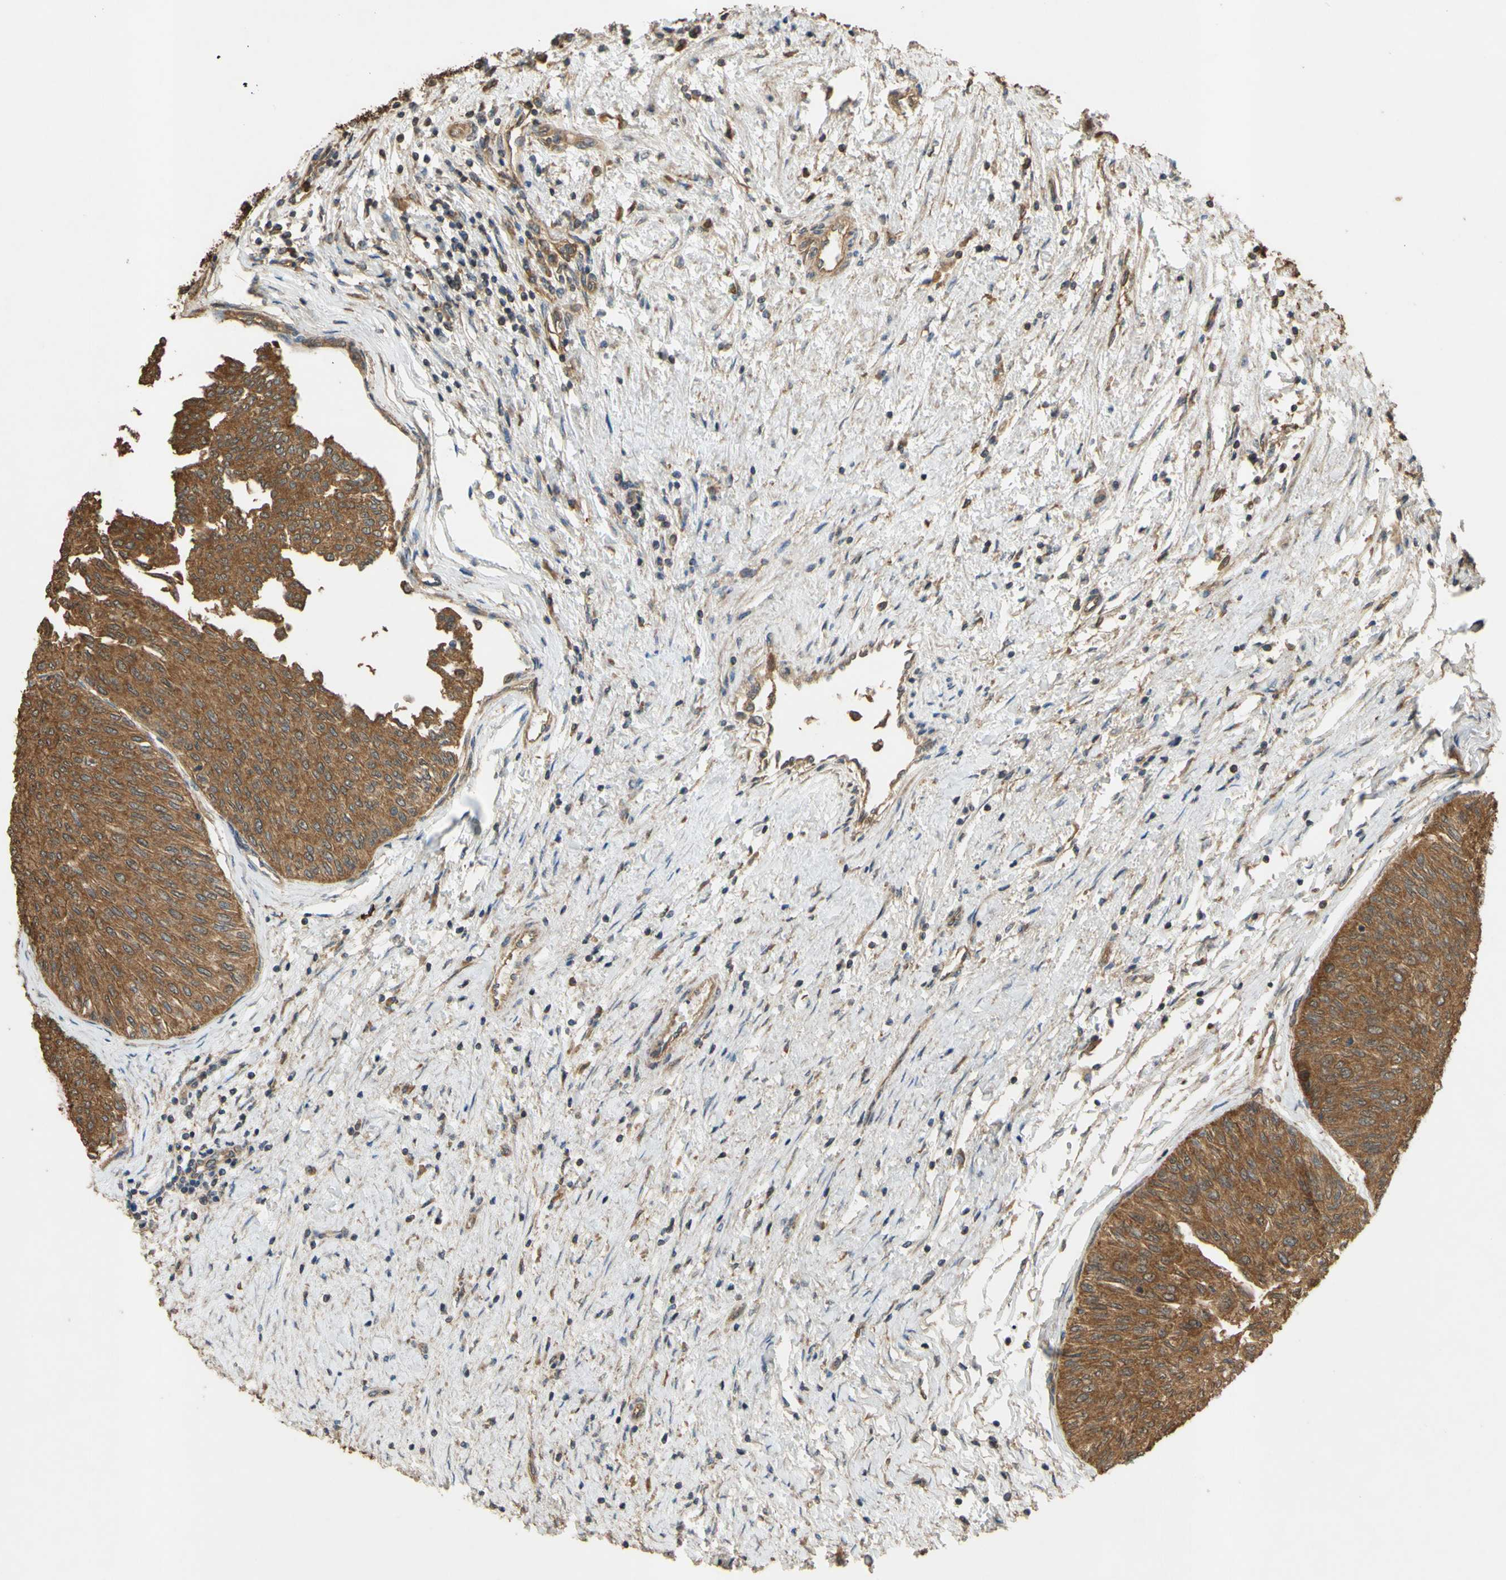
{"staining": {"intensity": "strong", "quantity": ">75%", "location": "cytoplasmic/membranous"}, "tissue": "urothelial cancer", "cell_type": "Tumor cells", "image_type": "cancer", "snomed": [{"axis": "morphology", "description": "Urothelial carcinoma, Low grade"}, {"axis": "topography", "description": "Urinary bladder"}], "caption": "Immunohistochemical staining of urothelial cancer reveals high levels of strong cytoplasmic/membranous protein staining in approximately >75% of tumor cells. Using DAB (brown) and hematoxylin (blue) stains, captured at high magnification using brightfield microscopy.", "gene": "CTTN", "patient": {"sex": "male", "age": 78}}